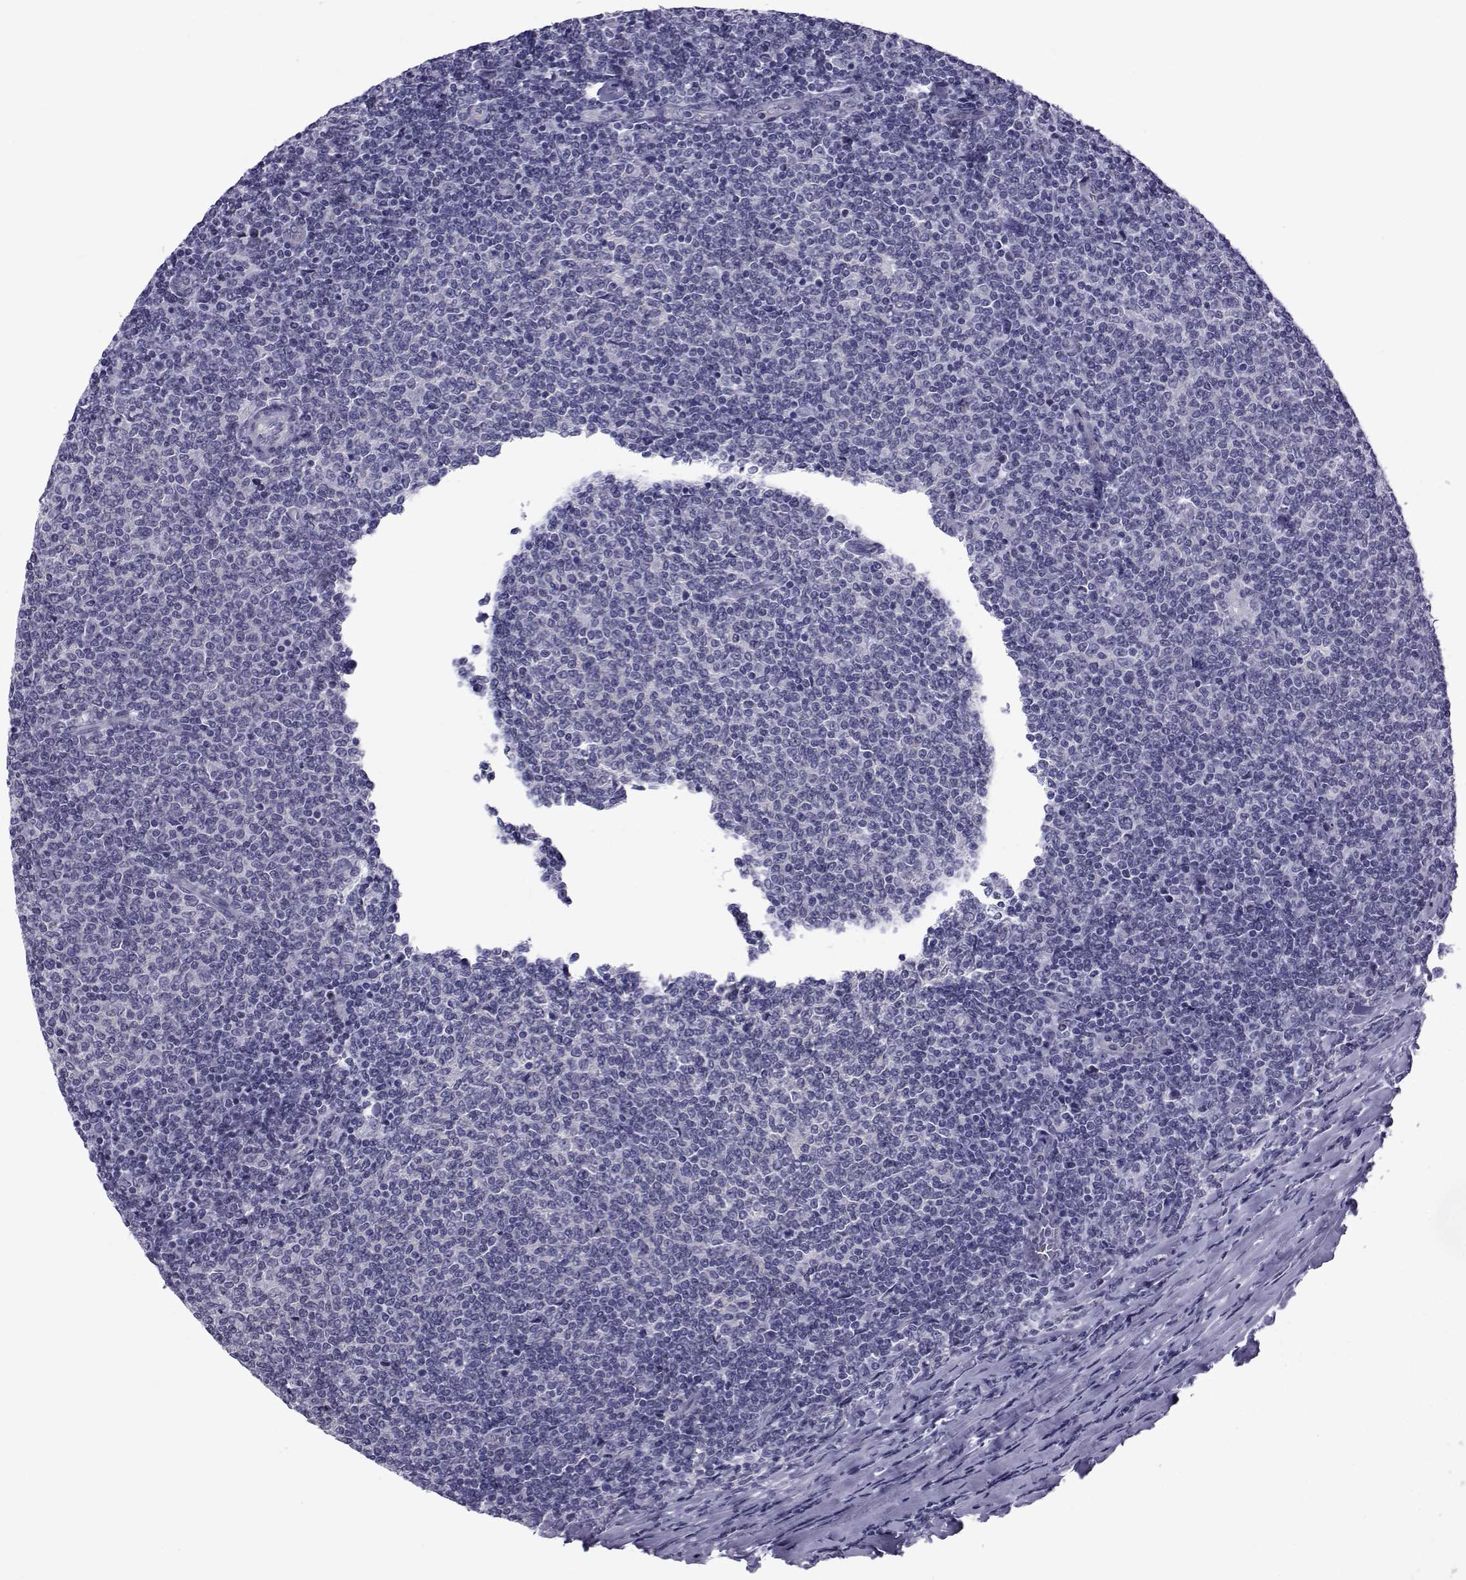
{"staining": {"intensity": "negative", "quantity": "none", "location": "none"}, "tissue": "lymphoma", "cell_type": "Tumor cells", "image_type": "cancer", "snomed": [{"axis": "morphology", "description": "Malignant lymphoma, non-Hodgkin's type, Low grade"}, {"axis": "topography", "description": "Lymph node"}], "caption": "Immunohistochemistry histopathology image of neoplastic tissue: human low-grade malignant lymphoma, non-Hodgkin's type stained with DAB (3,3'-diaminobenzidine) shows no significant protein expression in tumor cells.", "gene": "COL22A1", "patient": {"sex": "male", "age": 52}}